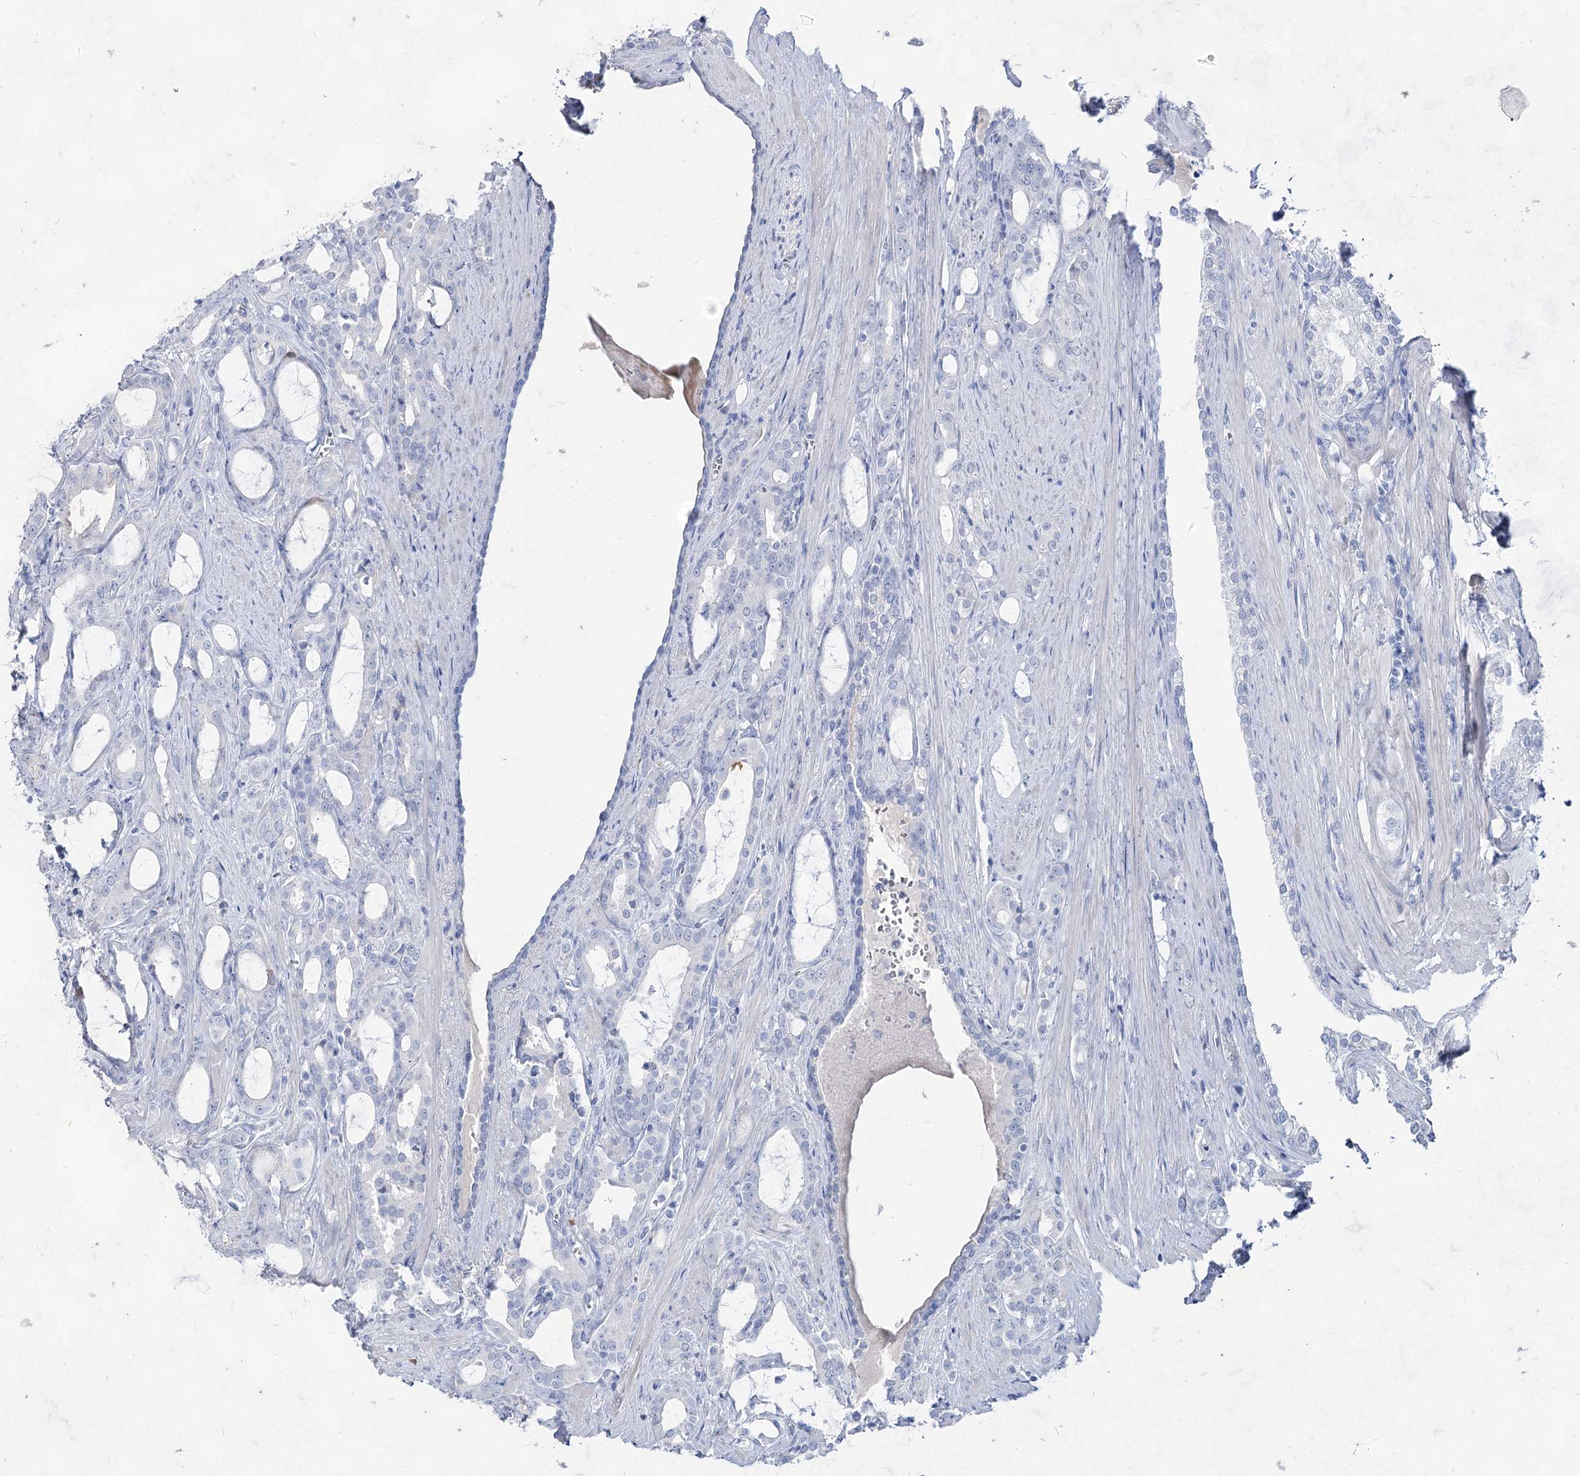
{"staining": {"intensity": "negative", "quantity": "none", "location": "none"}, "tissue": "prostate cancer", "cell_type": "Tumor cells", "image_type": "cancer", "snomed": [{"axis": "morphology", "description": "Adenocarcinoma, High grade"}, {"axis": "topography", "description": "Prostate"}], "caption": "IHC image of neoplastic tissue: human prostate cancer (adenocarcinoma (high-grade)) stained with DAB (3,3'-diaminobenzidine) exhibits no significant protein positivity in tumor cells.", "gene": "ACRV1", "patient": {"sex": "male", "age": 72}}